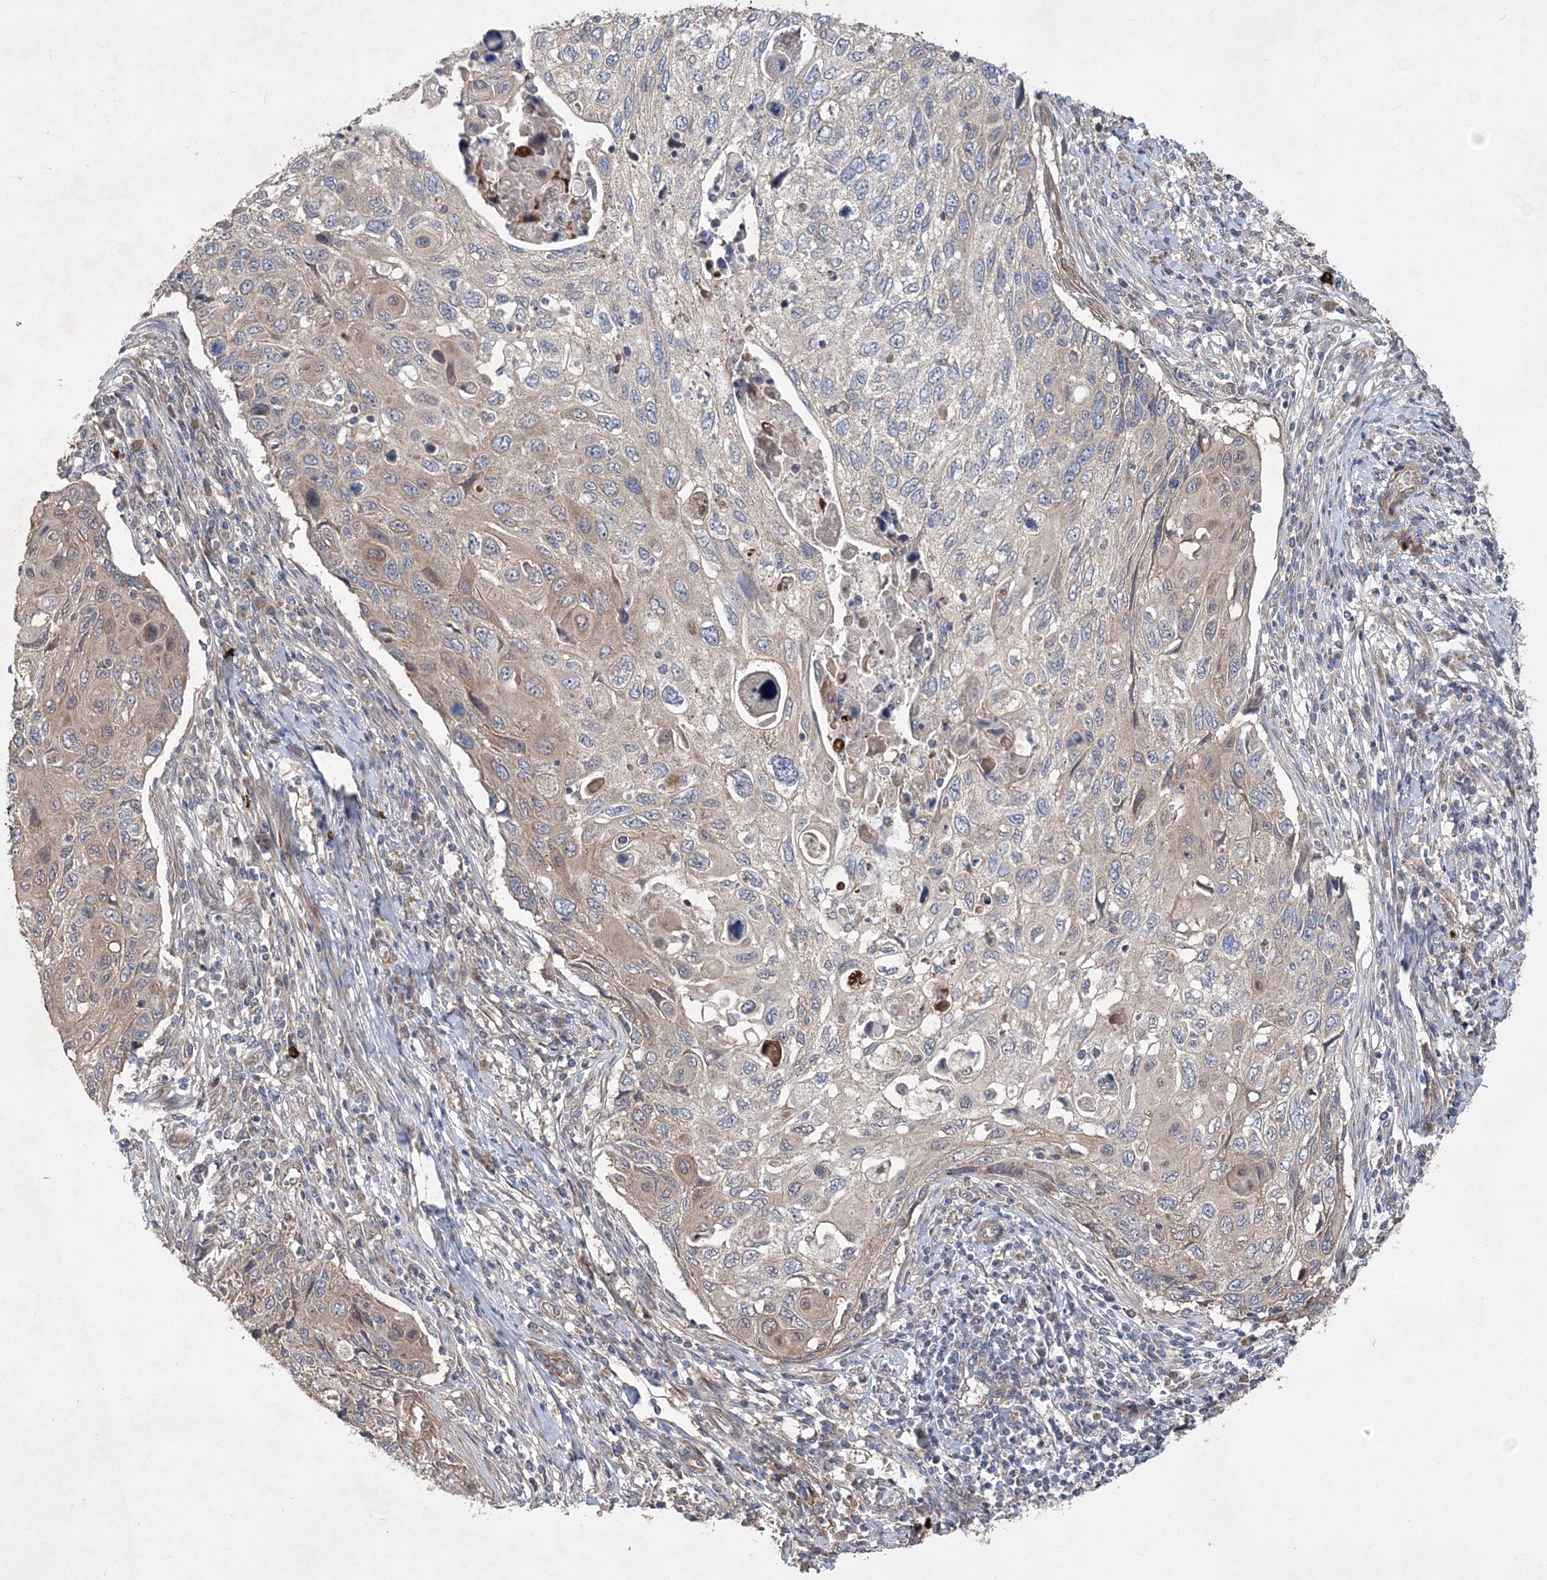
{"staining": {"intensity": "weak", "quantity": "25%-75%", "location": "cytoplasmic/membranous"}, "tissue": "cervical cancer", "cell_type": "Tumor cells", "image_type": "cancer", "snomed": [{"axis": "morphology", "description": "Squamous cell carcinoma, NOS"}, {"axis": "topography", "description": "Cervix"}], "caption": "Cervical squamous cell carcinoma stained for a protein (brown) exhibits weak cytoplasmic/membranous positive positivity in about 25%-75% of tumor cells.", "gene": "MTRF1L", "patient": {"sex": "female", "age": 70}}